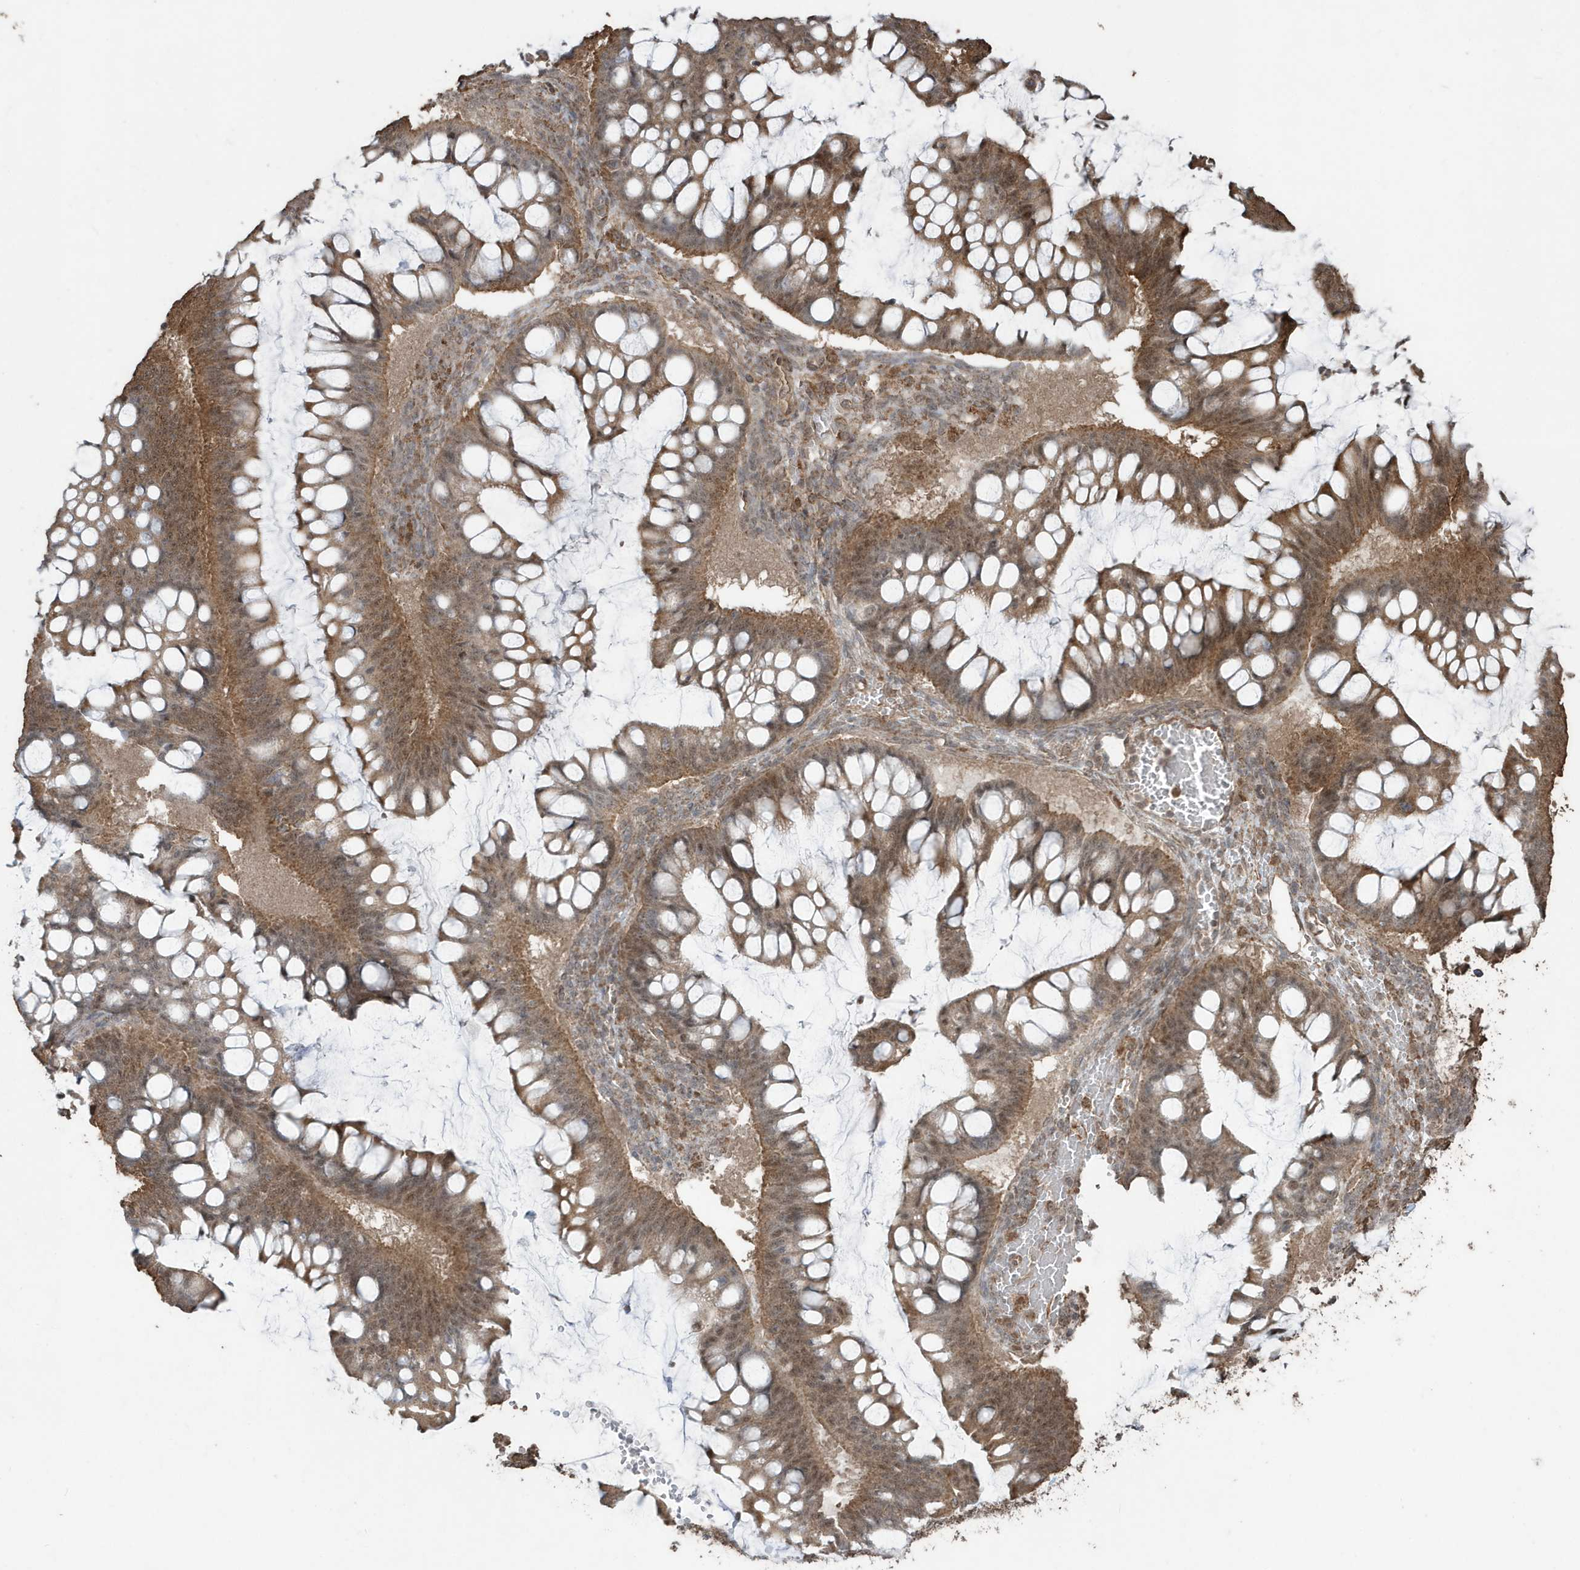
{"staining": {"intensity": "moderate", "quantity": ">75%", "location": "cytoplasmic/membranous,nuclear"}, "tissue": "ovarian cancer", "cell_type": "Tumor cells", "image_type": "cancer", "snomed": [{"axis": "morphology", "description": "Cystadenocarcinoma, mucinous, NOS"}, {"axis": "topography", "description": "Ovary"}], "caption": "An image of human ovarian mucinous cystadenocarcinoma stained for a protein demonstrates moderate cytoplasmic/membranous and nuclear brown staining in tumor cells.", "gene": "PAXBP1", "patient": {"sex": "female", "age": 73}}